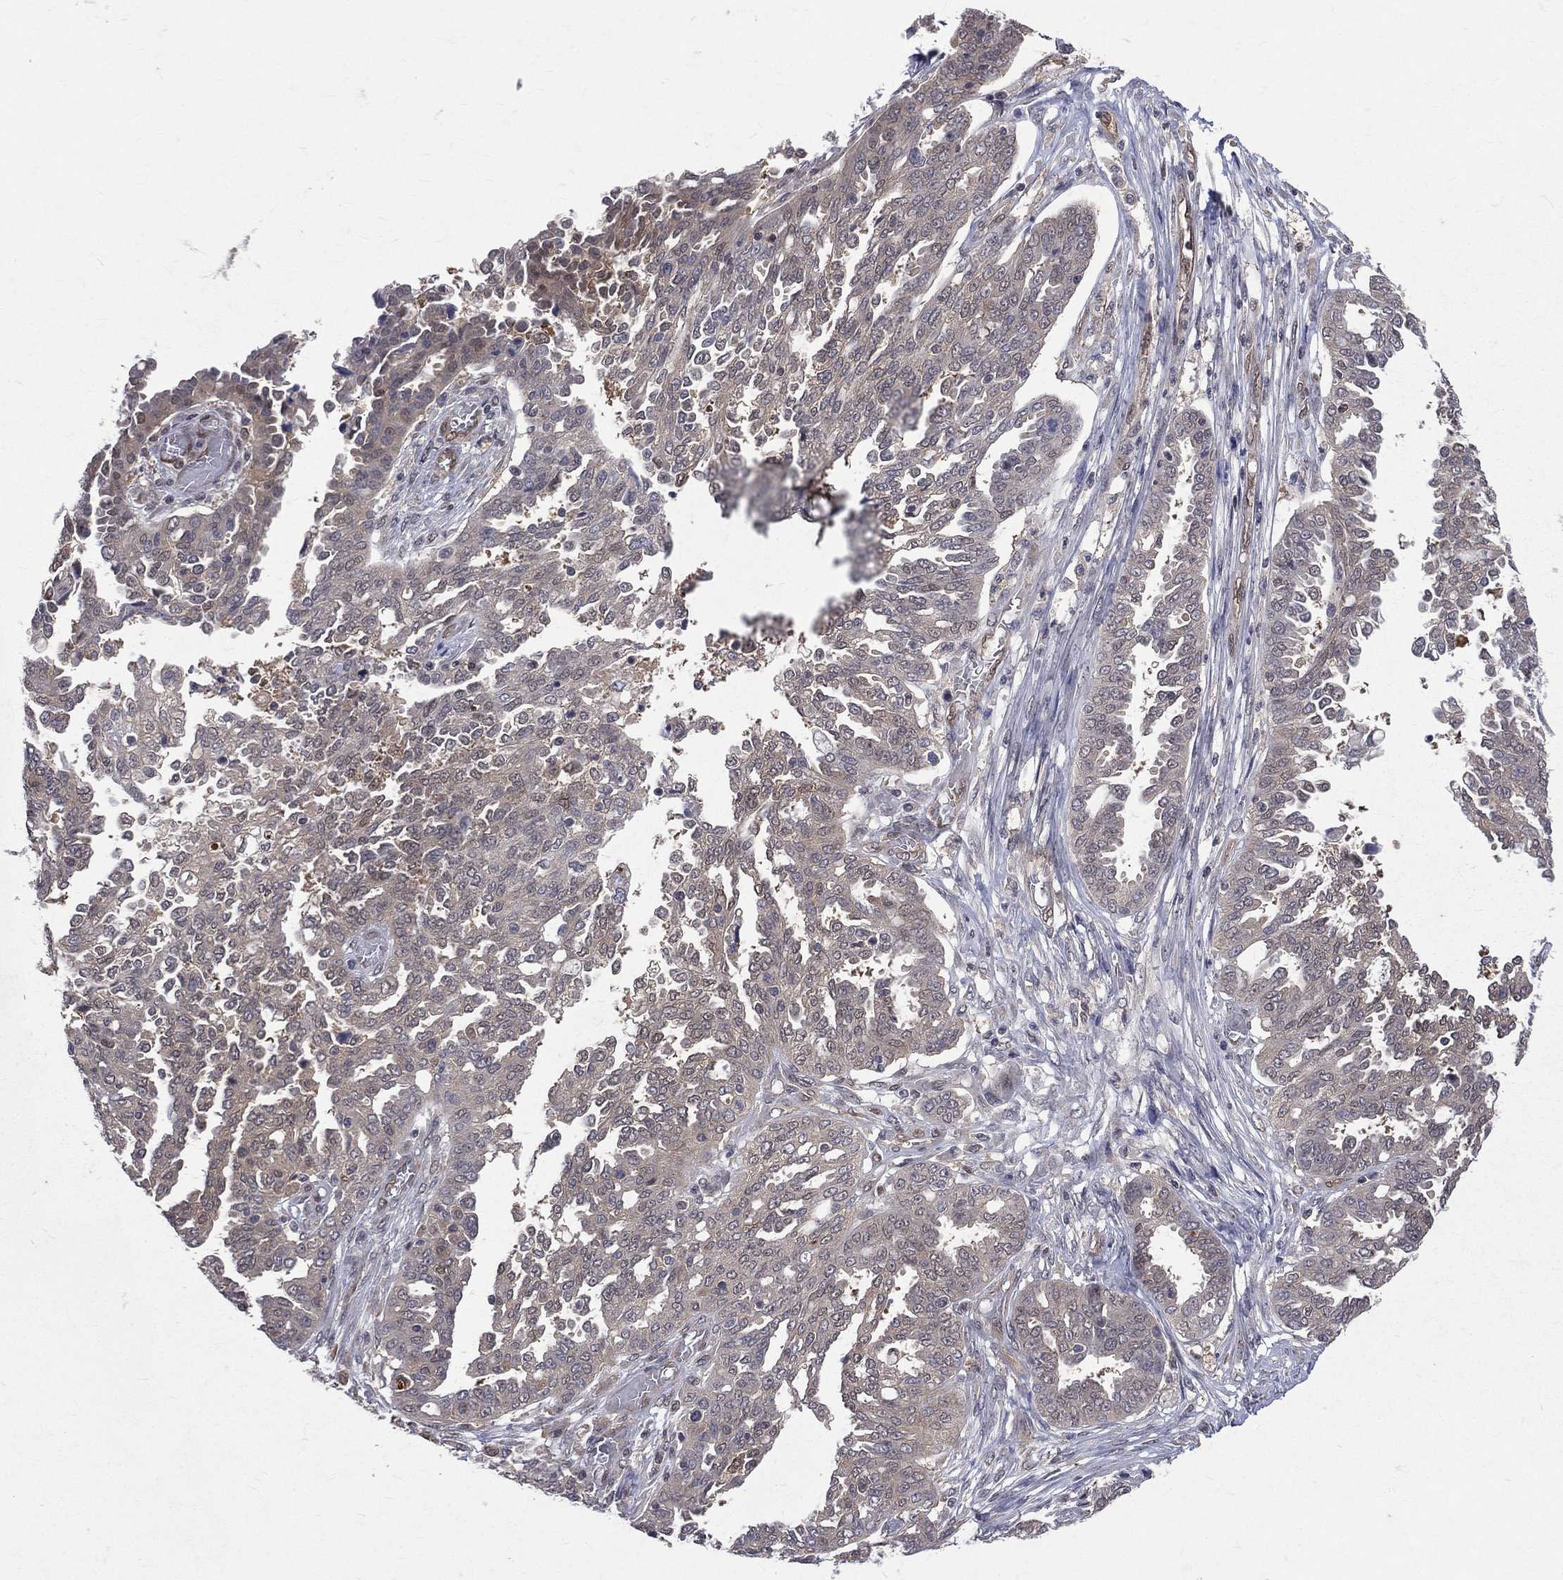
{"staining": {"intensity": "negative", "quantity": "none", "location": "none"}, "tissue": "ovarian cancer", "cell_type": "Tumor cells", "image_type": "cancer", "snomed": [{"axis": "morphology", "description": "Cystadenocarcinoma, serous, NOS"}, {"axis": "topography", "description": "Ovary"}], "caption": "High magnification brightfield microscopy of ovarian cancer stained with DAB (3,3'-diaminobenzidine) (brown) and counterstained with hematoxylin (blue): tumor cells show no significant positivity.", "gene": "GMPR2", "patient": {"sex": "female", "age": 67}}